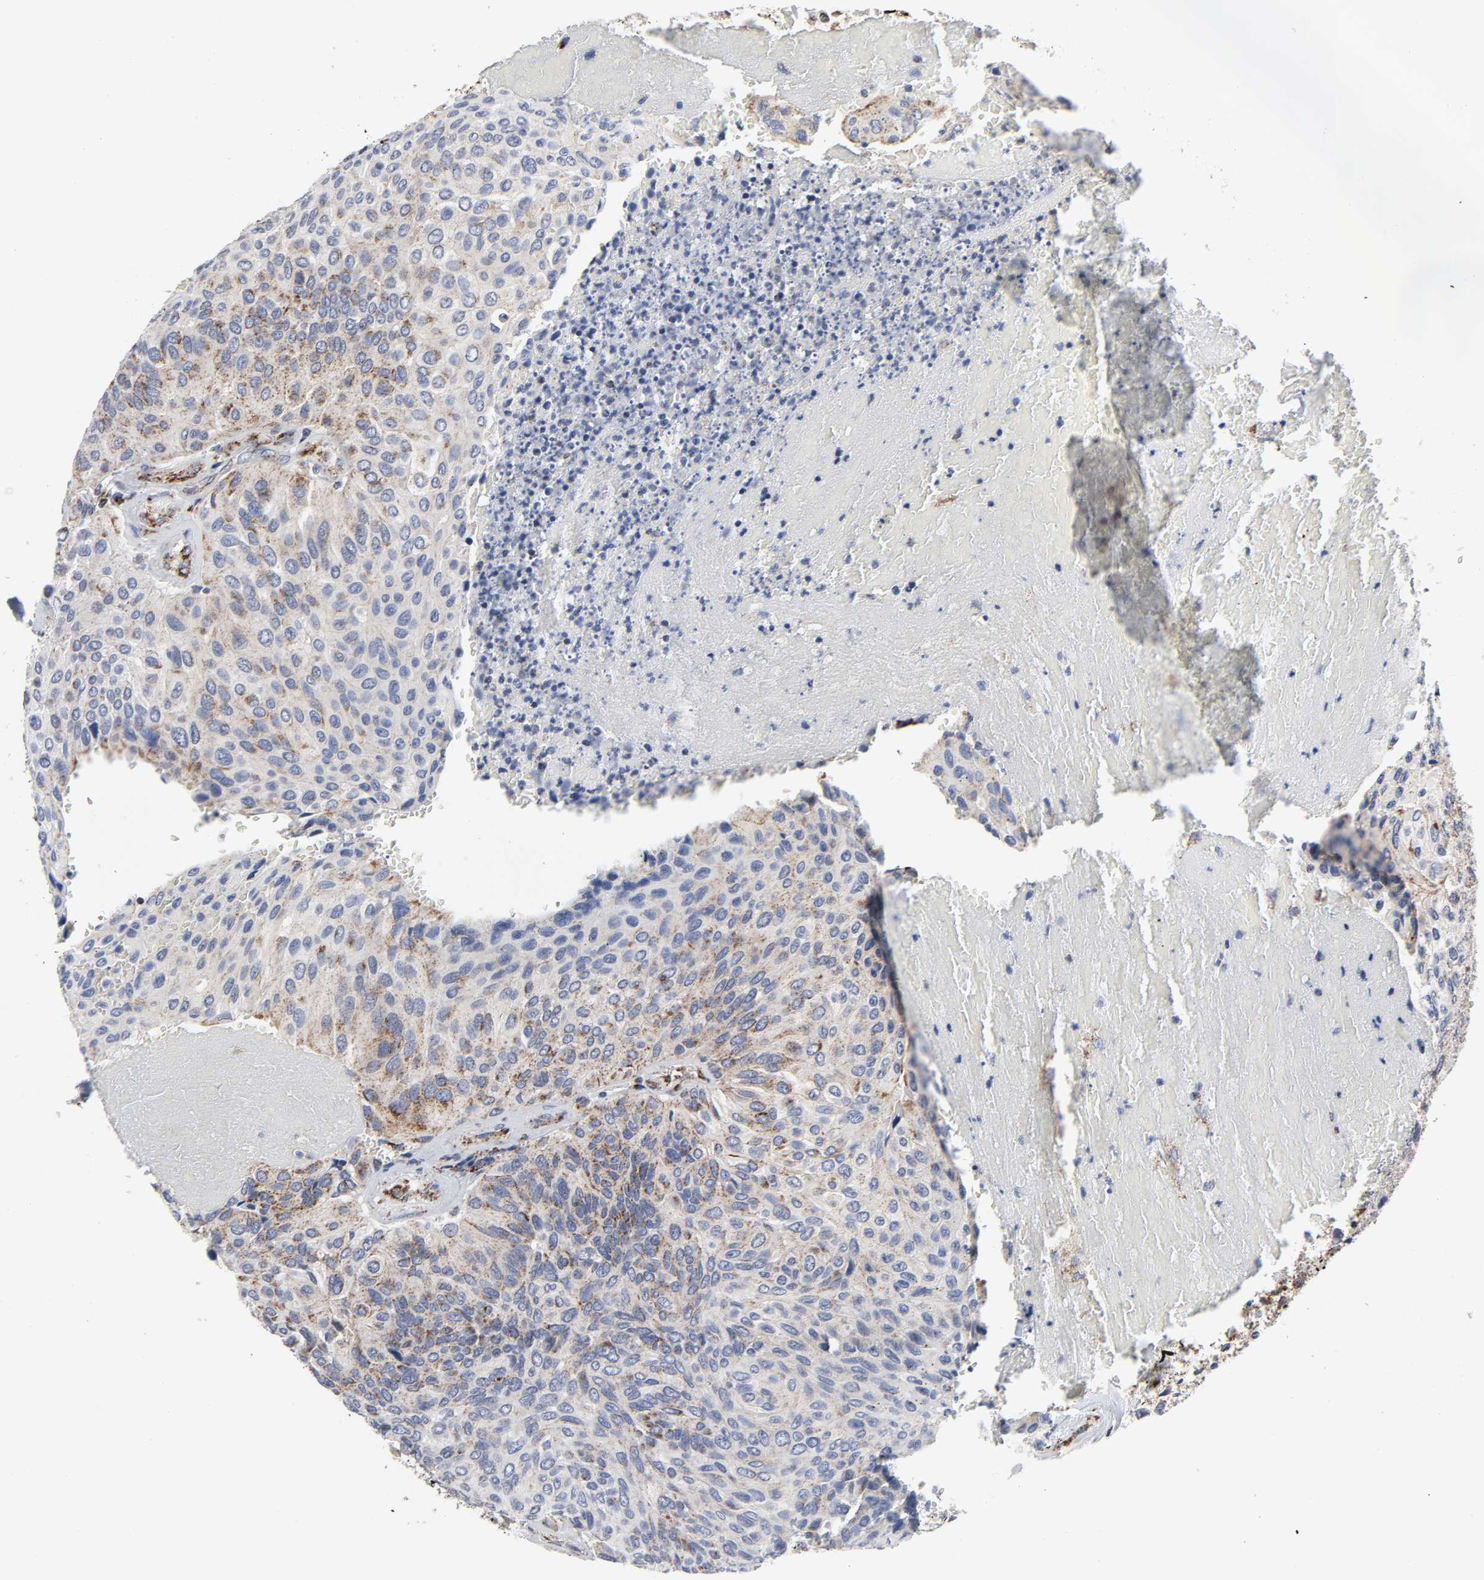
{"staining": {"intensity": "moderate", "quantity": "25%-75%", "location": "cytoplasmic/membranous"}, "tissue": "urothelial cancer", "cell_type": "Tumor cells", "image_type": "cancer", "snomed": [{"axis": "morphology", "description": "Urothelial carcinoma, High grade"}, {"axis": "topography", "description": "Urinary bladder"}], "caption": "Human urothelial cancer stained with a protein marker reveals moderate staining in tumor cells.", "gene": "AOPEP", "patient": {"sex": "male", "age": 66}}